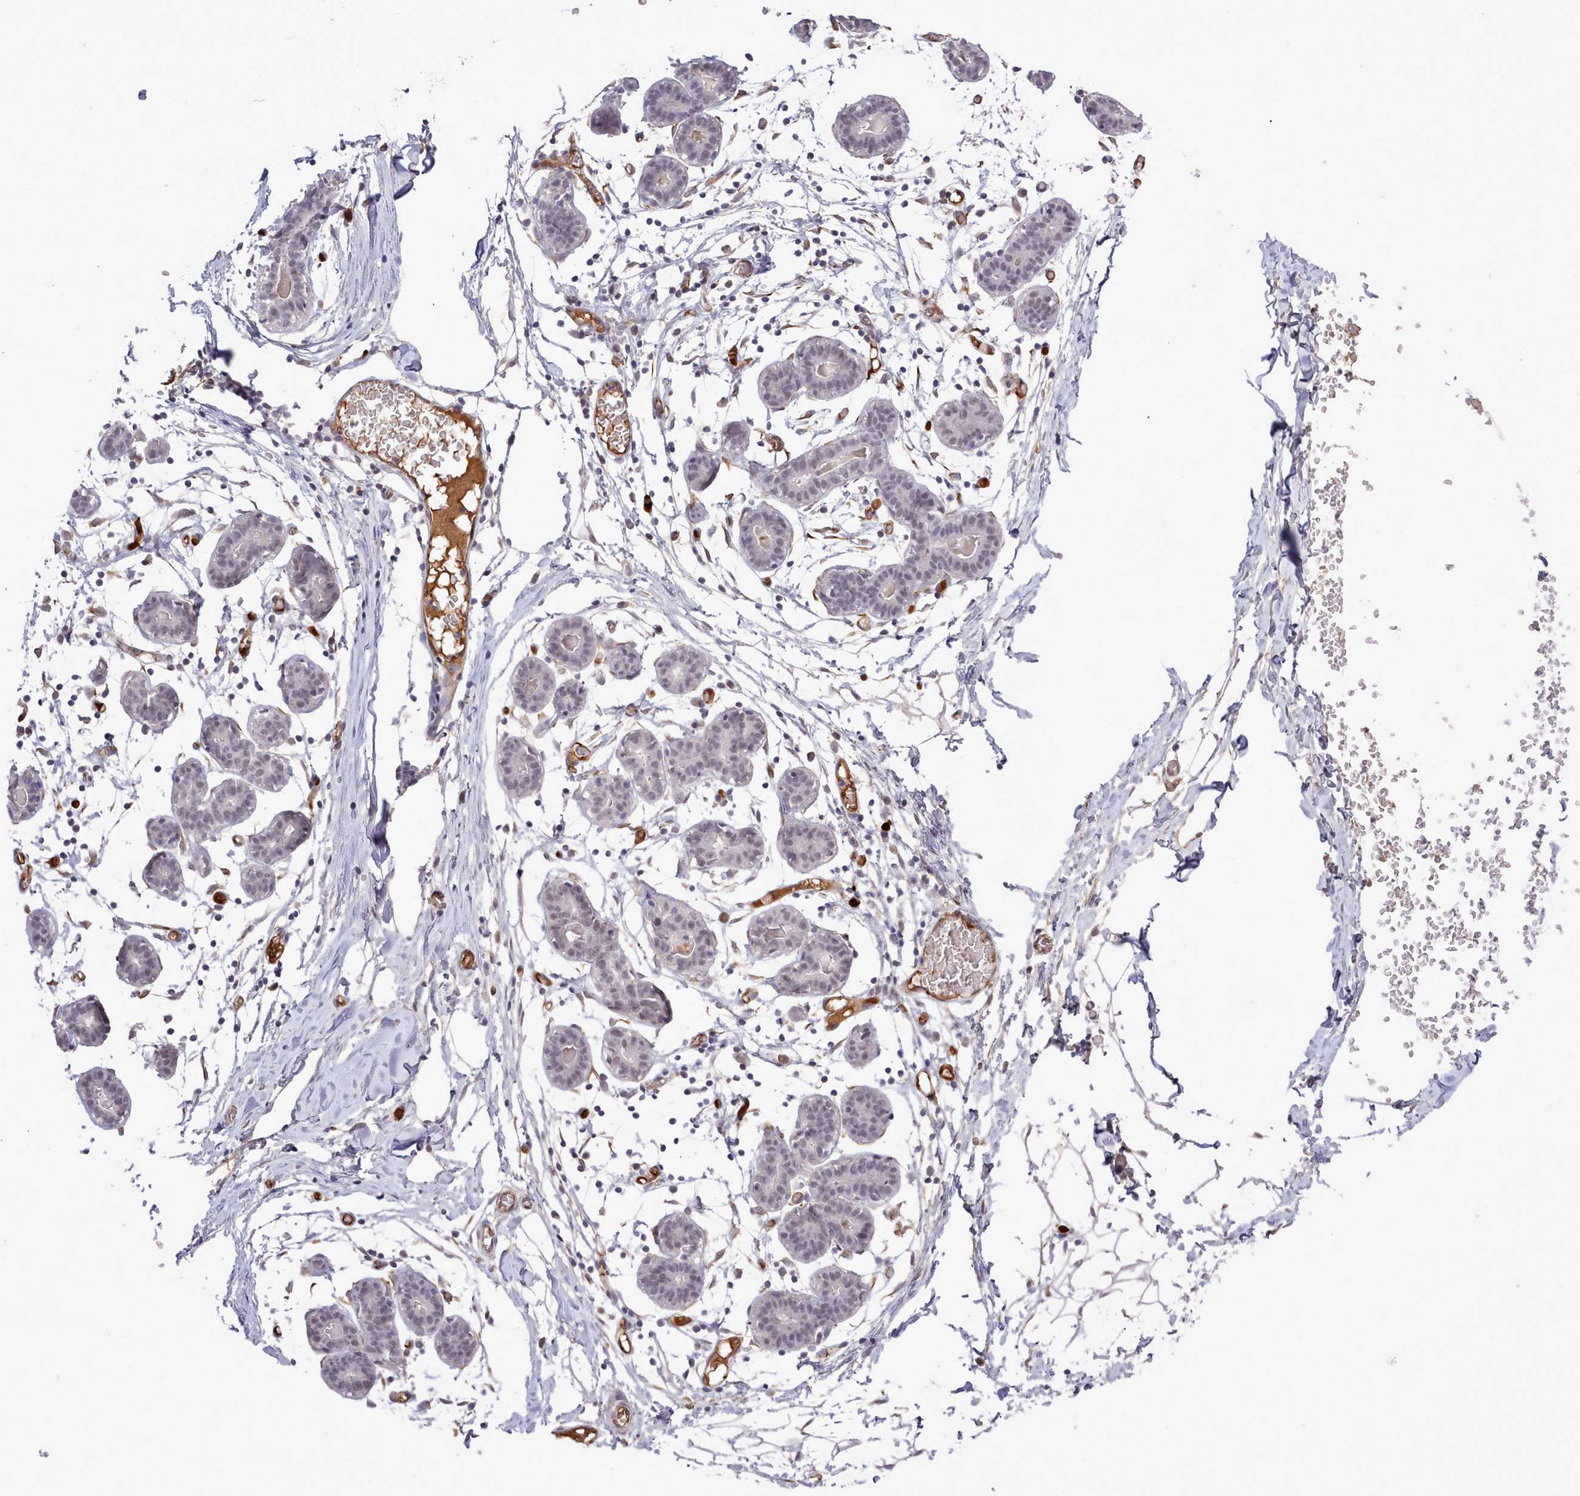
{"staining": {"intensity": "negative", "quantity": "none", "location": "none"}, "tissue": "breast", "cell_type": "Adipocytes", "image_type": "normal", "snomed": [{"axis": "morphology", "description": "Normal tissue, NOS"}, {"axis": "topography", "description": "Breast"}], "caption": "Immunohistochemical staining of unremarkable breast shows no significant expression in adipocytes. (Brightfield microscopy of DAB (3,3'-diaminobenzidine) immunohistochemistry (IHC) at high magnification).", "gene": "ZC3H13", "patient": {"sex": "female", "age": 27}}